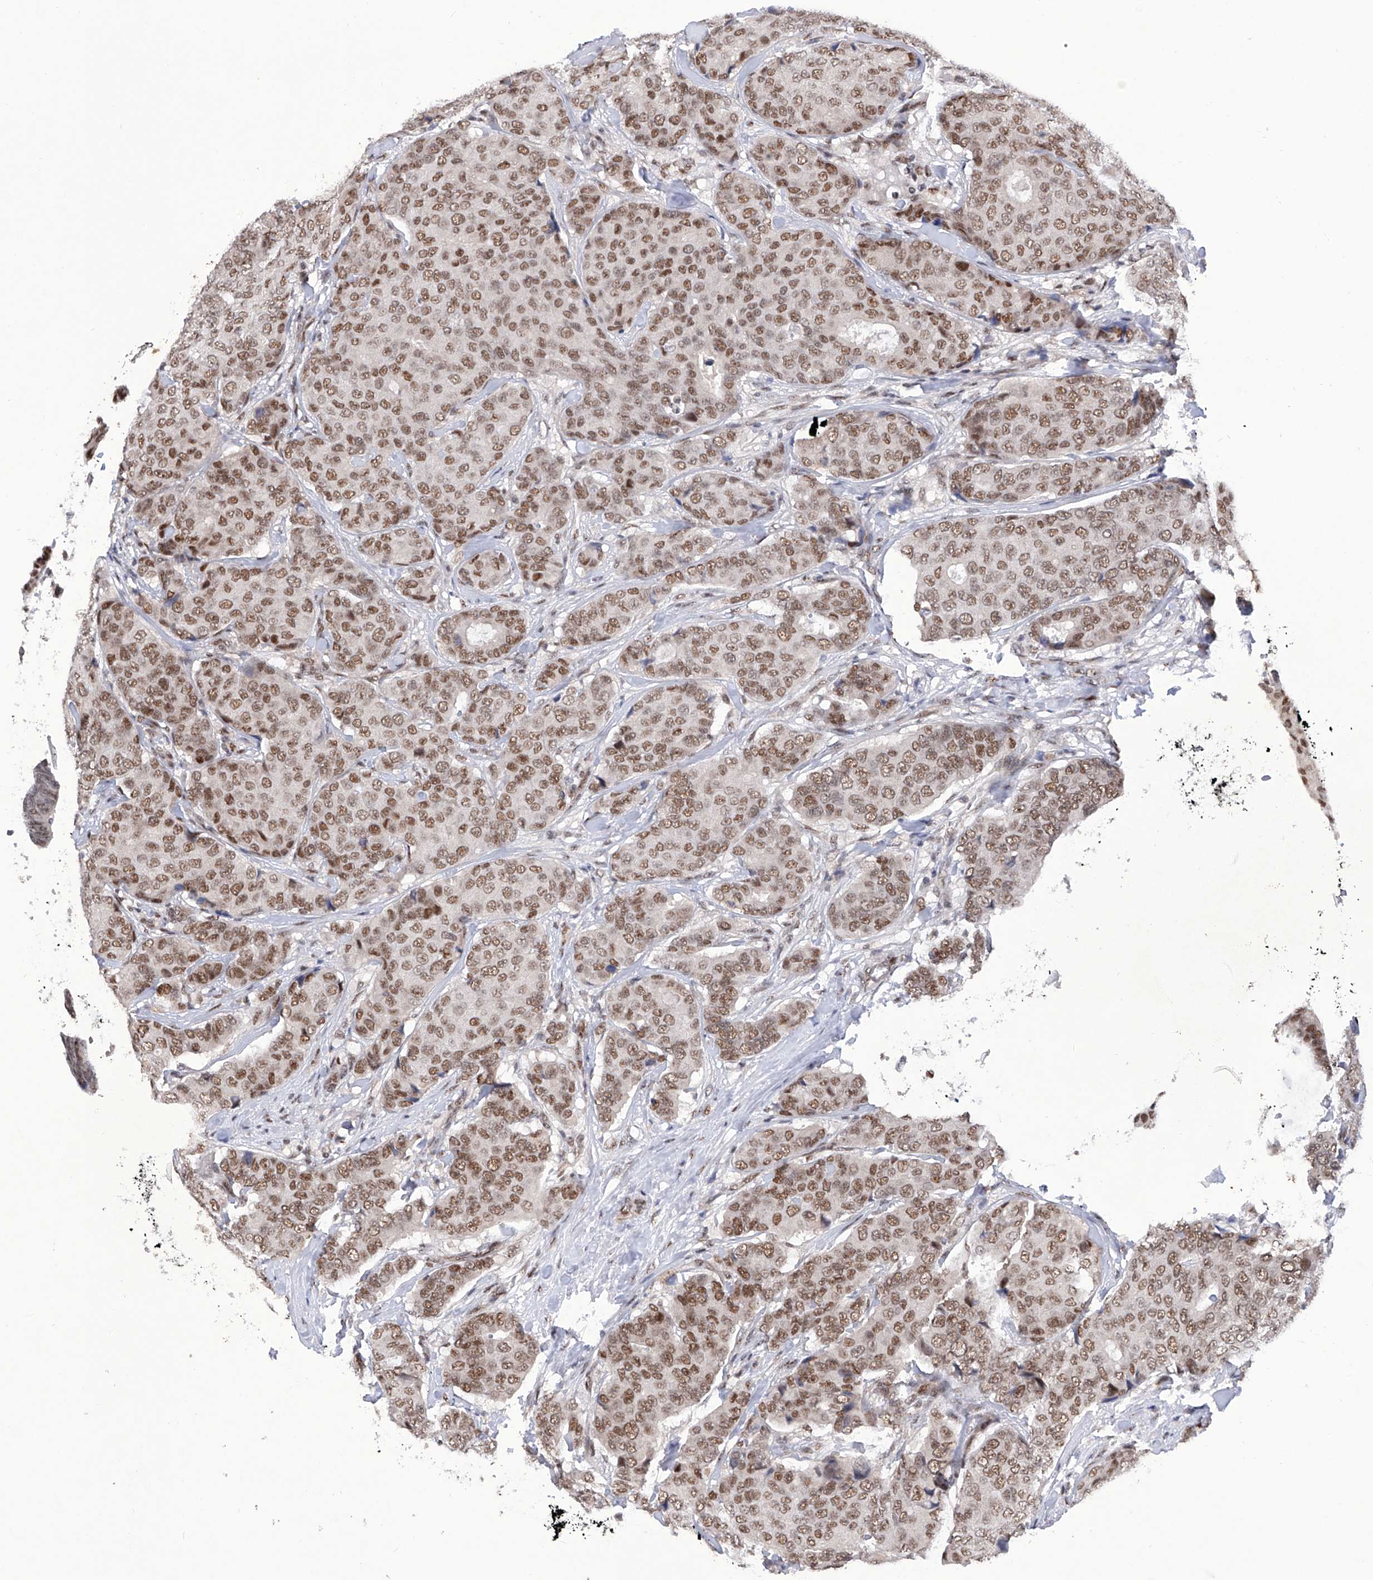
{"staining": {"intensity": "moderate", "quantity": ">75%", "location": "nuclear"}, "tissue": "breast cancer", "cell_type": "Tumor cells", "image_type": "cancer", "snomed": [{"axis": "morphology", "description": "Duct carcinoma"}, {"axis": "topography", "description": "Breast"}], "caption": "This micrograph exhibits breast cancer (invasive ductal carcinoma) stained with immunohistochemistry (IHC) to label a protein in brown. The nuclear of tumor cells show moderate positivity for the protein. Nuclei are counter-stained blue.", "gene": "RAD54L", "patient": {"sex": "female", "age": 75}}